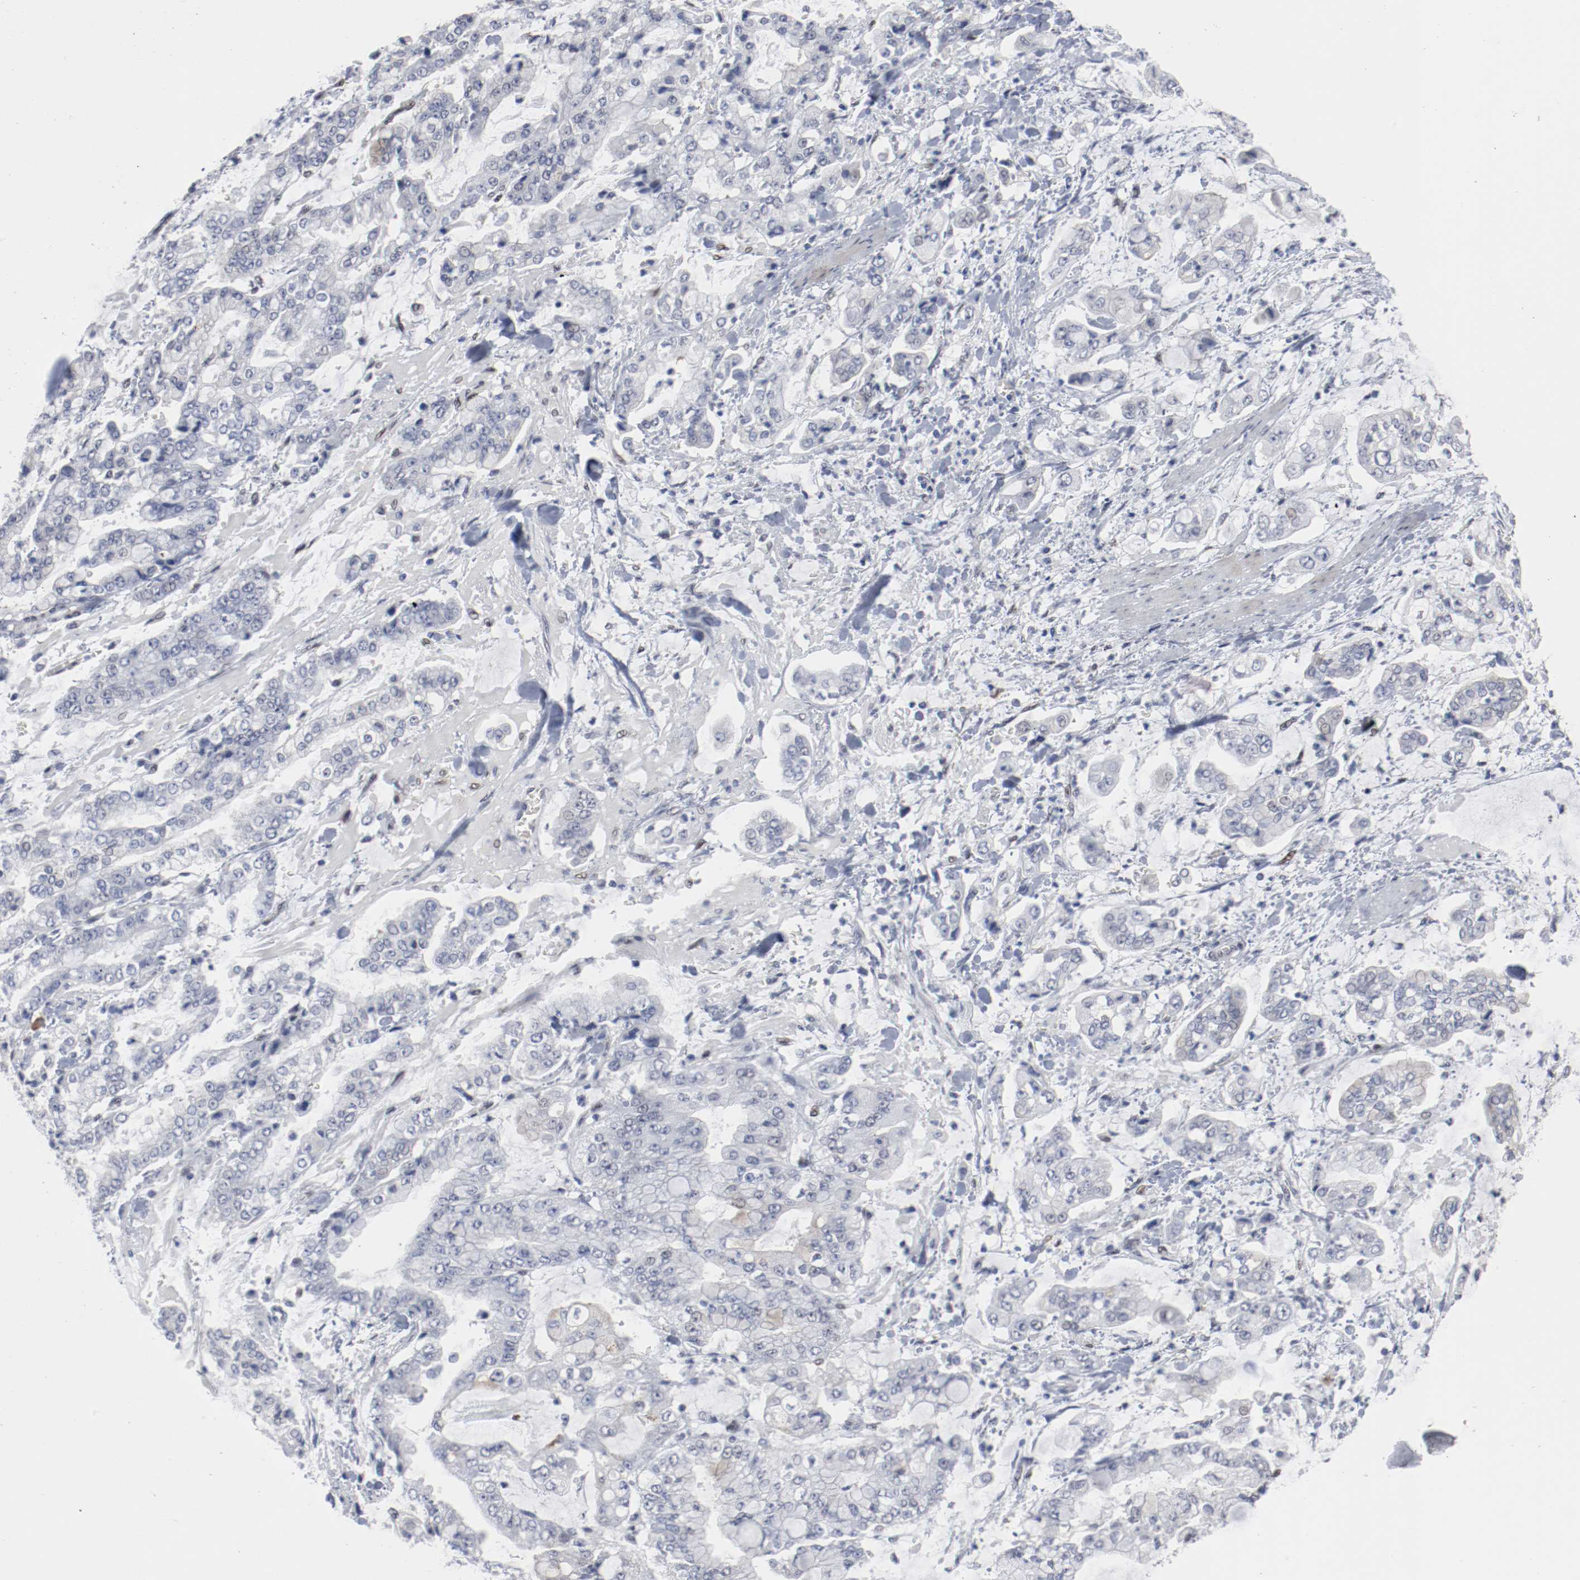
{"staining": {"intensity": "negative", "quantity": "none", "location": "none"}, "tissue": "stomach cancer", "cell_type": "Tumor cells", "image_type": "cancer", "snomed": [{"axis": "morphology", "description": "Normal tissue, NOS"}, {"axis": "morphology", "description": "Adenocarcinoma, NOS"}, {"axis": "topography", "description": "Stomach, upper"}, {"axis": "topography", "description": "Stomach"}], "caption": "The immunohistochemistry micrograph has no significant positivity in tumor cells of adenocarcinoma (stomach) tissue. (Immunohistochemistry (ihc), brightfield microscopy, high magnification).", "gene": "ATF7", "patient": {"sex": "male", "age": 76}}